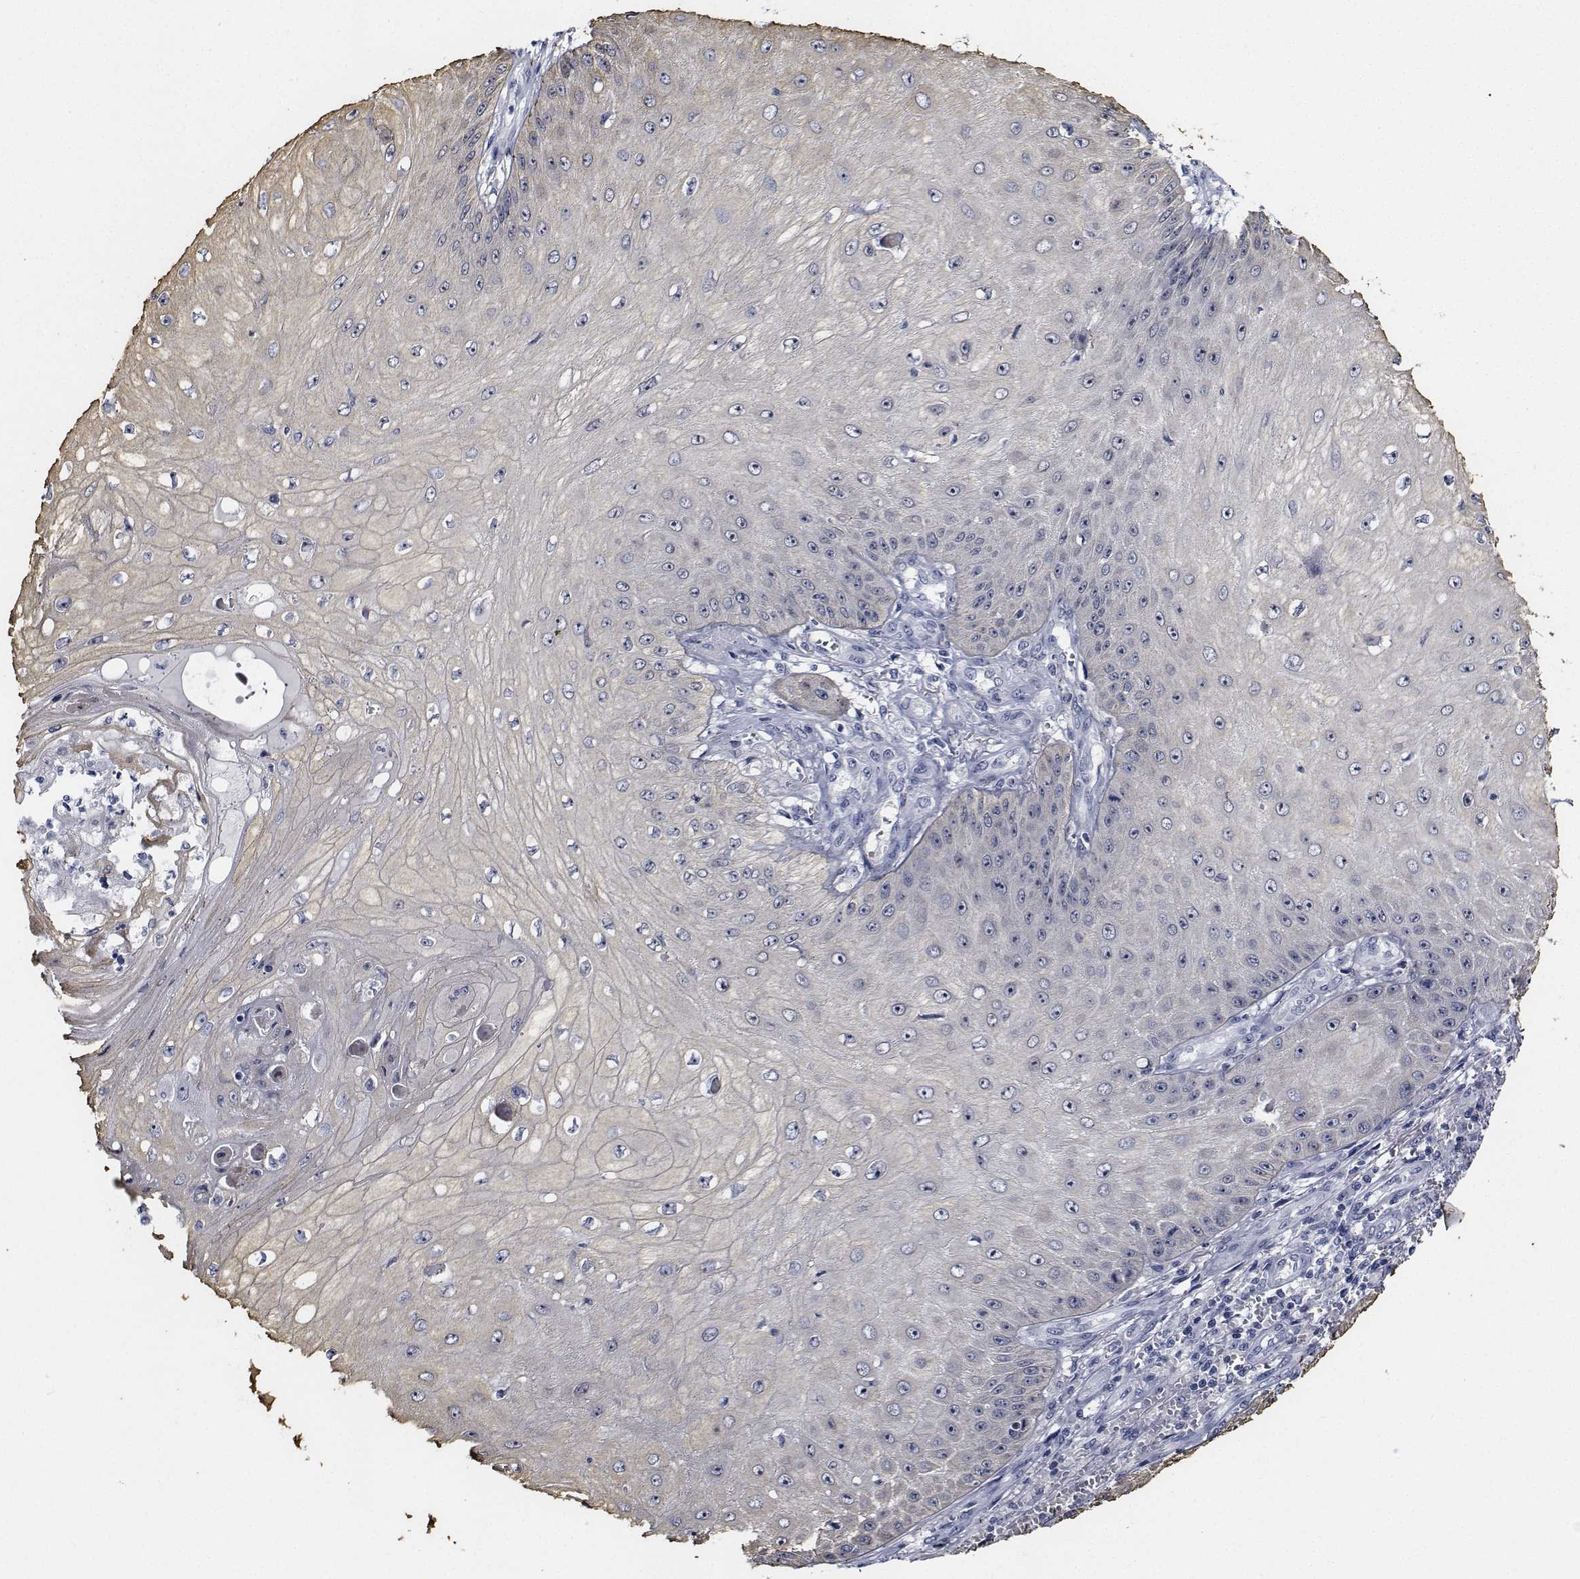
{"staining": {"intensity": "negative", "quantity": "none", "location": "none"}, "tissue": "skin cancer", "cell_type": "Tumor cells", "image_type": "cancer", "snomed": [{"axis": "morphology", "description": "Squamous cell carcinoma, NOS"}, {"axis": "topography", "description": "Skin"}], "caption": "Immunohistochemistry image of neoplastic tissue: skin squamous cell carcinoma stained with DAB demonstrates no significant protein staining in tumor cells.", "gene": "NVL", "patient": {"sex": "male", "age": 70}}